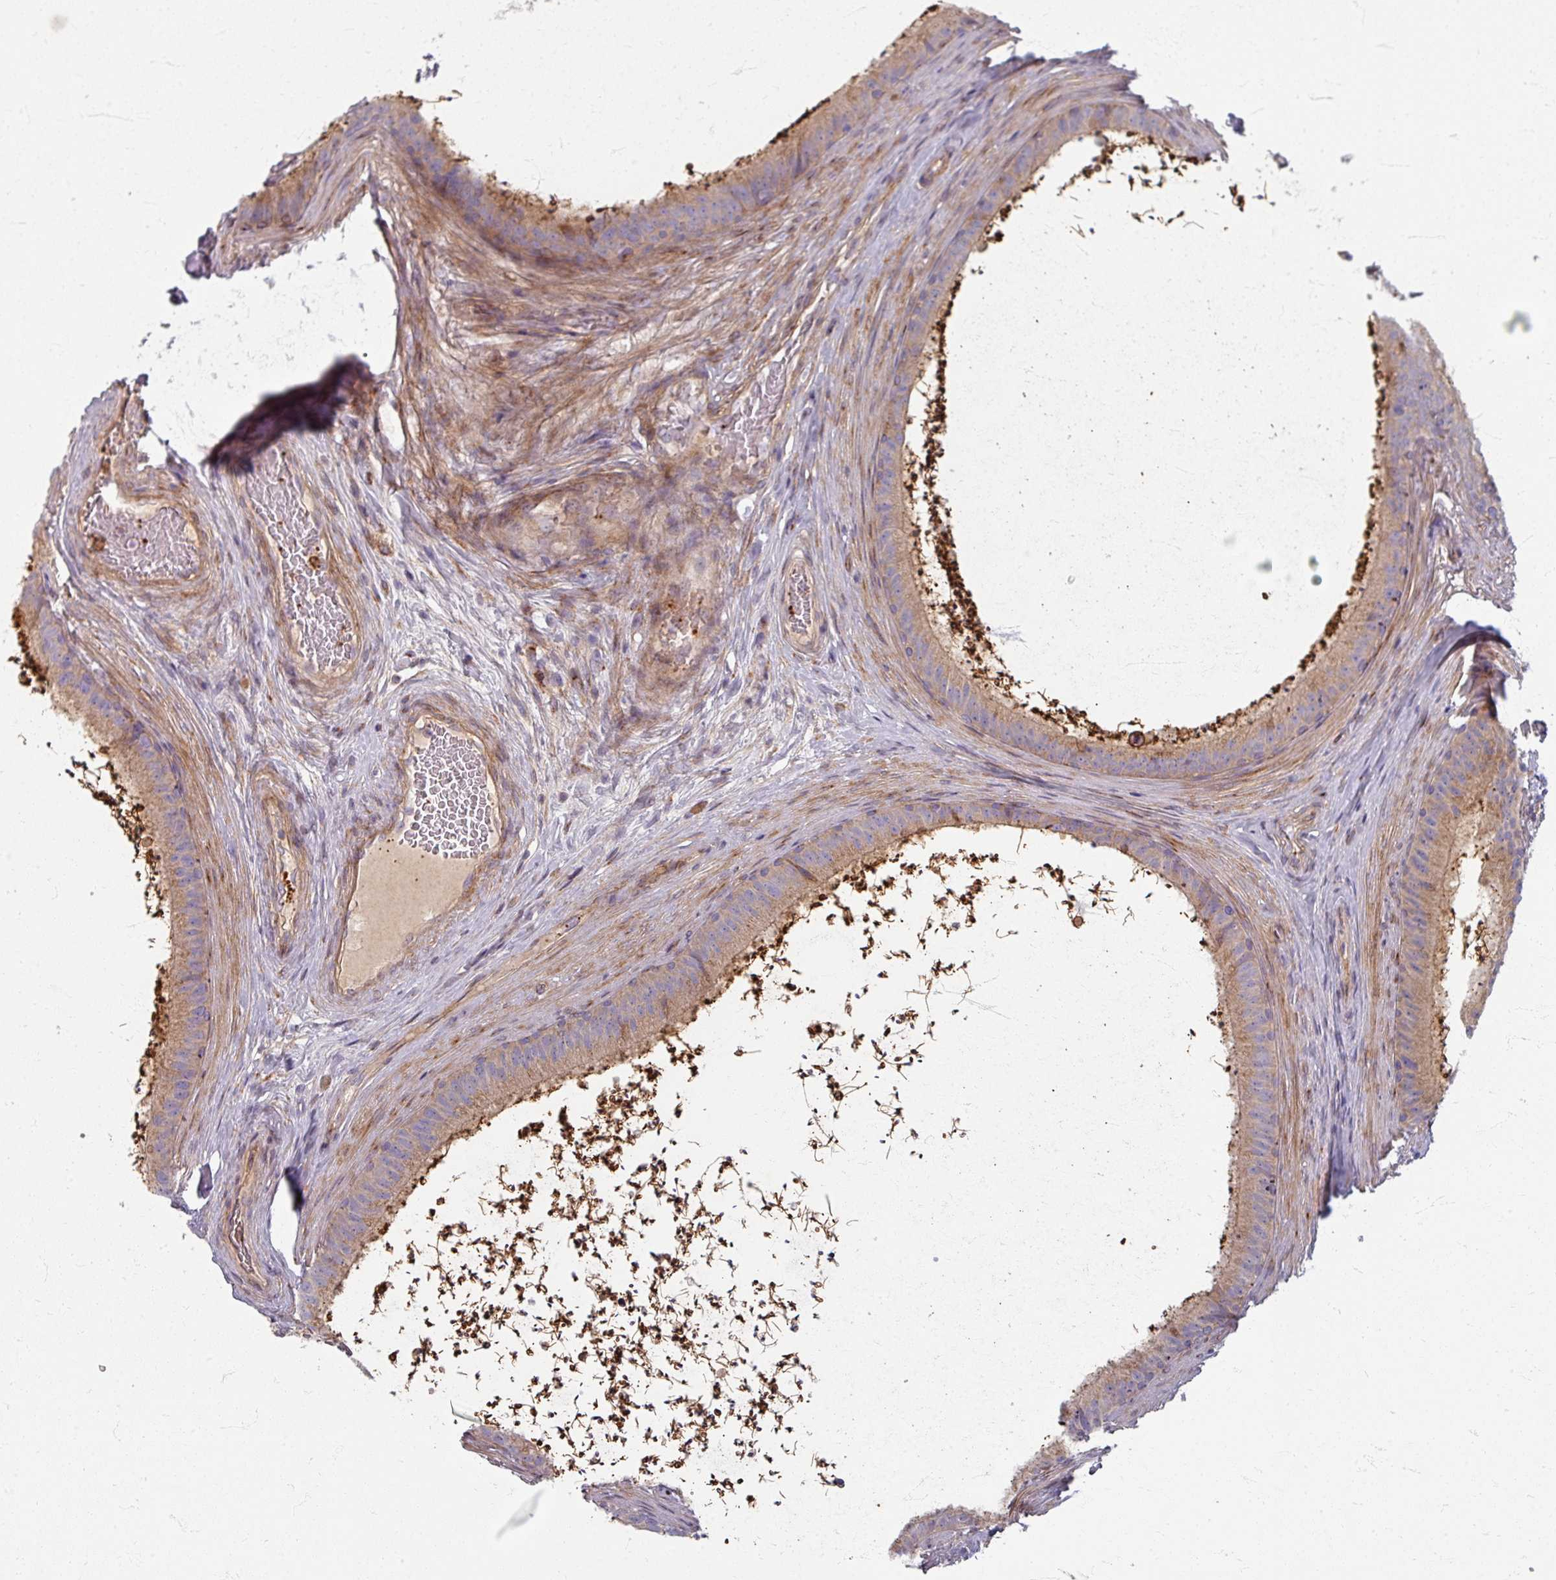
{"staining": {"intensity": "moderate", "quantity": ">75%", "location": "cytoplasmic/membranous"}, "tissue": "epididymis", "cell_type": "Glandular cells", "image_type": "normal", "snomed": [{"axis": "morphology", "description": "Normal tissue, NOS"}, {"axis": "topography", "description": "Testis"}, {"axis": "topography", "description": "Epididymis"}], "caption": "A brown stain labels moderate cytoplasmic/membranous staining of a protein in glandular cells of unremarkable epididymis. Nuclei are stained in blue.", "gene": "GABARAPL1", "patient": {"sex": "male", "age": 41}}